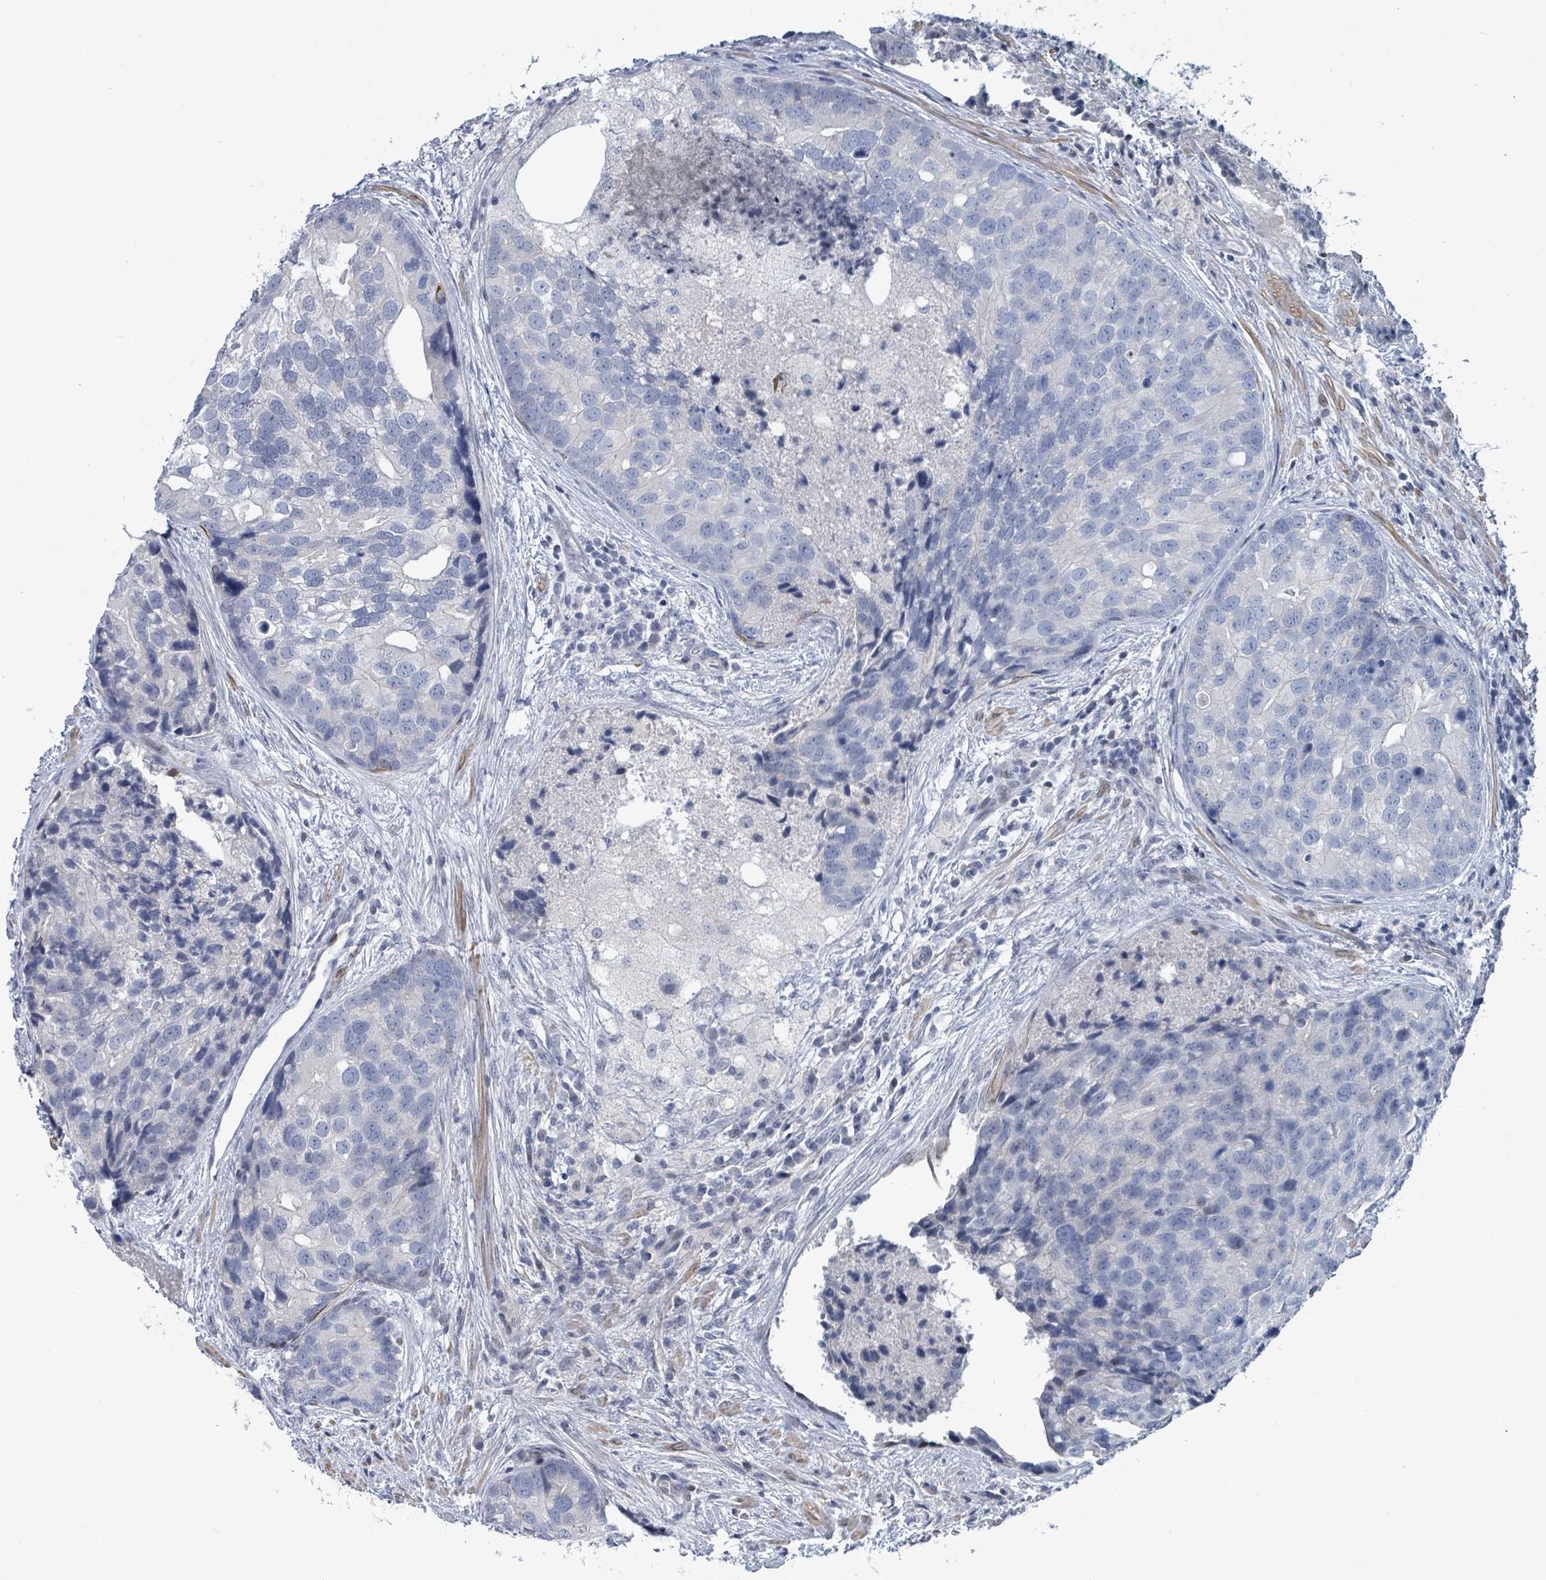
{"staining": {"intensity": "negative", "quantity": "none", "location": "none"}, "tissue": "prostate cancer", "cell_type": "Tumor cells", "image_type": "cancer", "snomed": [{"axis": "morphology", "description": "Adenocarcinoma, High grade"}, {"axis": "topography", "description": "Prostate"}], "caption": "This is an immunohistochemistry (IHC) photomicrograph of human prostate high-grade adenocarcinoma. There is no staining in tumor cells.", "gene": "NTN3", "patient": {"sex": "male", "age": 62}}